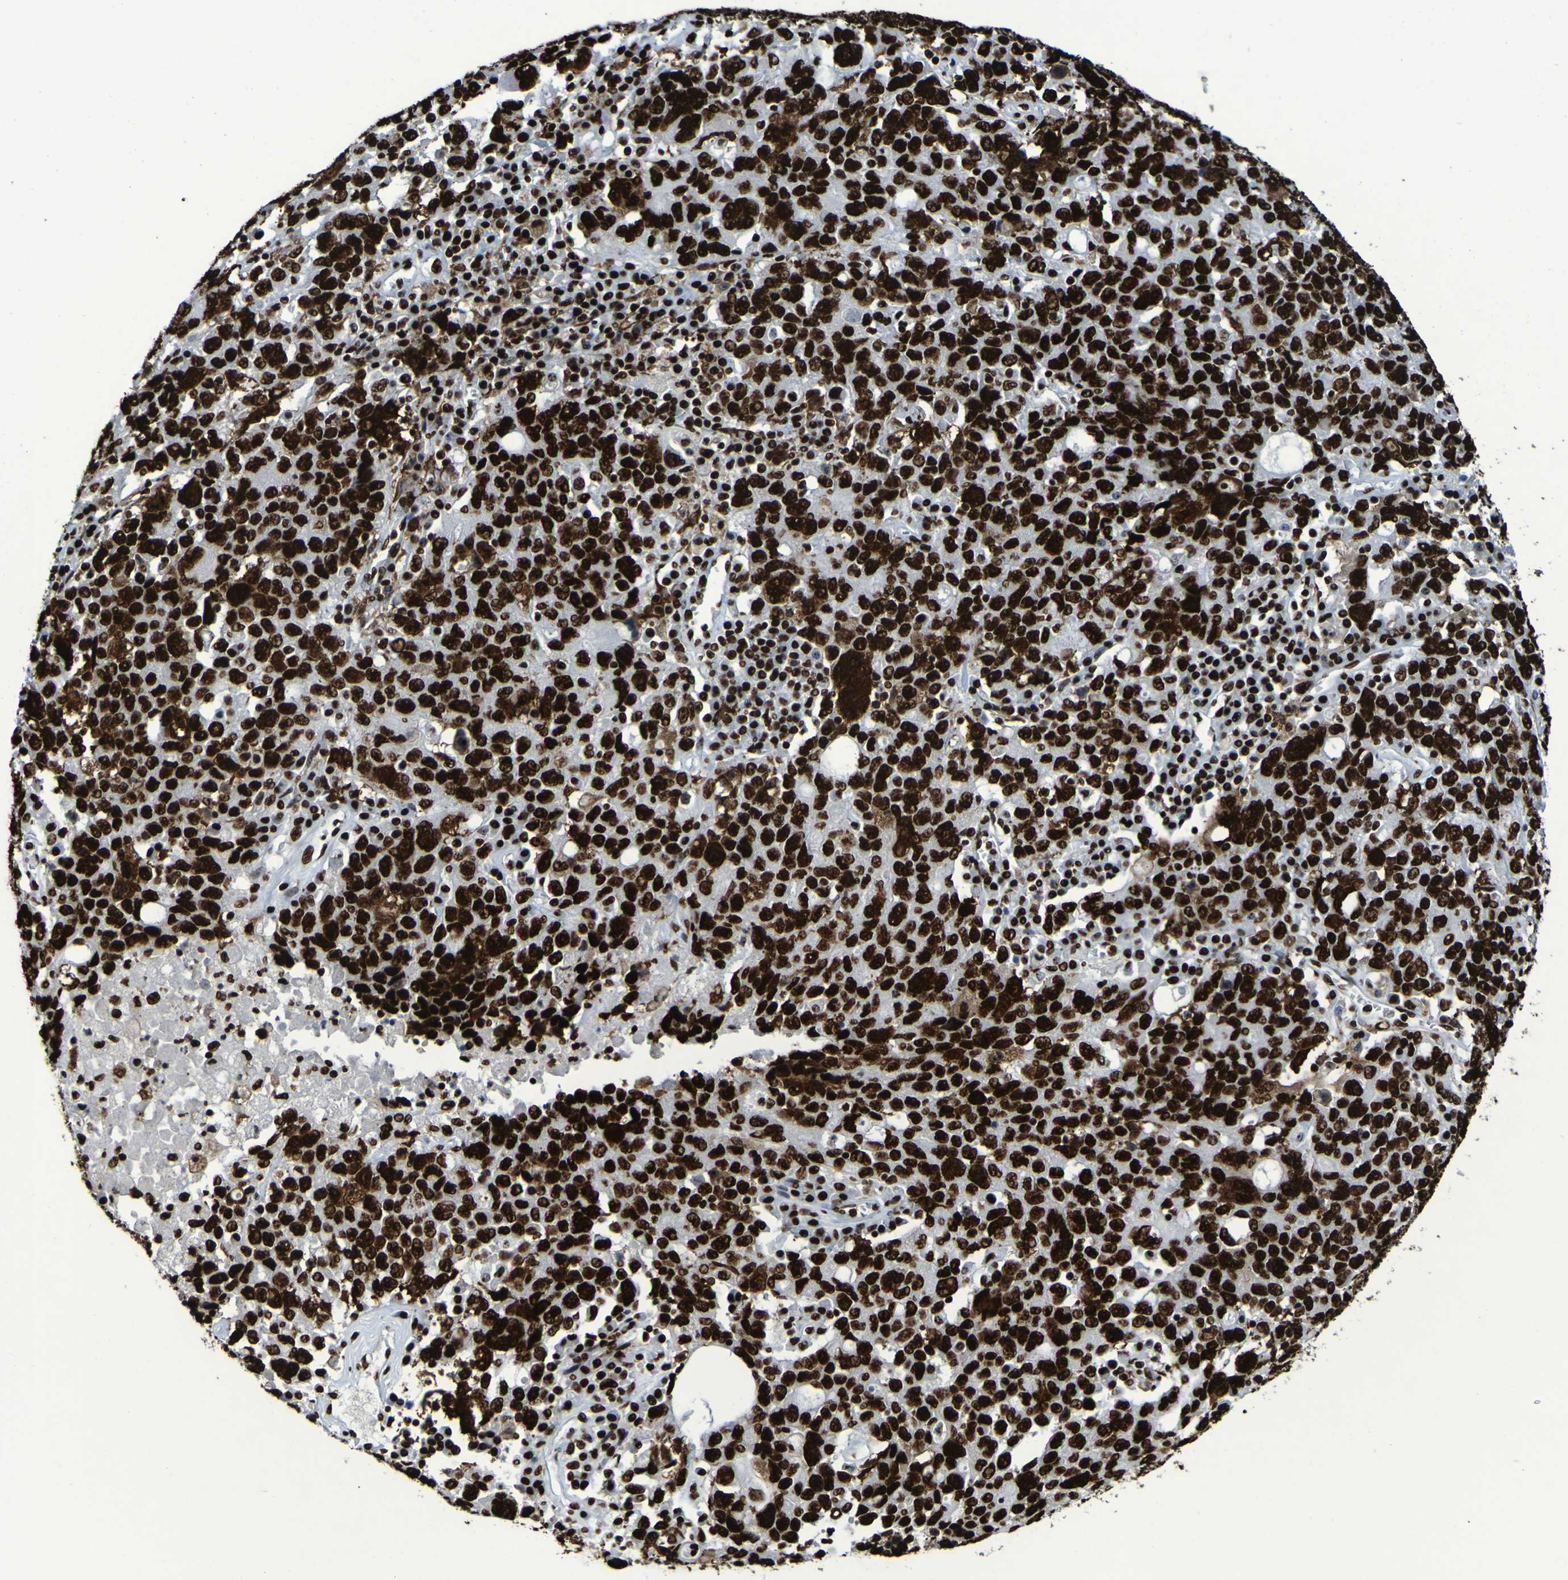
{"staining": {"intensity": "strong", "quantity": ">75%", "location": "nuclear"}, "tissue": "ovarian cancer", "cell_type": "Tumor cells", "image_type": "cancer", "snomed": [{"axis": "morphology", "description": "Carcinoma, endometroid"}, {"axis": "topography", "description": "Ovary"}], "caption": "Tumor cells show strong nuclear expression in about >75% of cells in ovarian endometroid carcinoma.", "gene": "NPM1", "patient": {"sex": "female", "age": 62}}